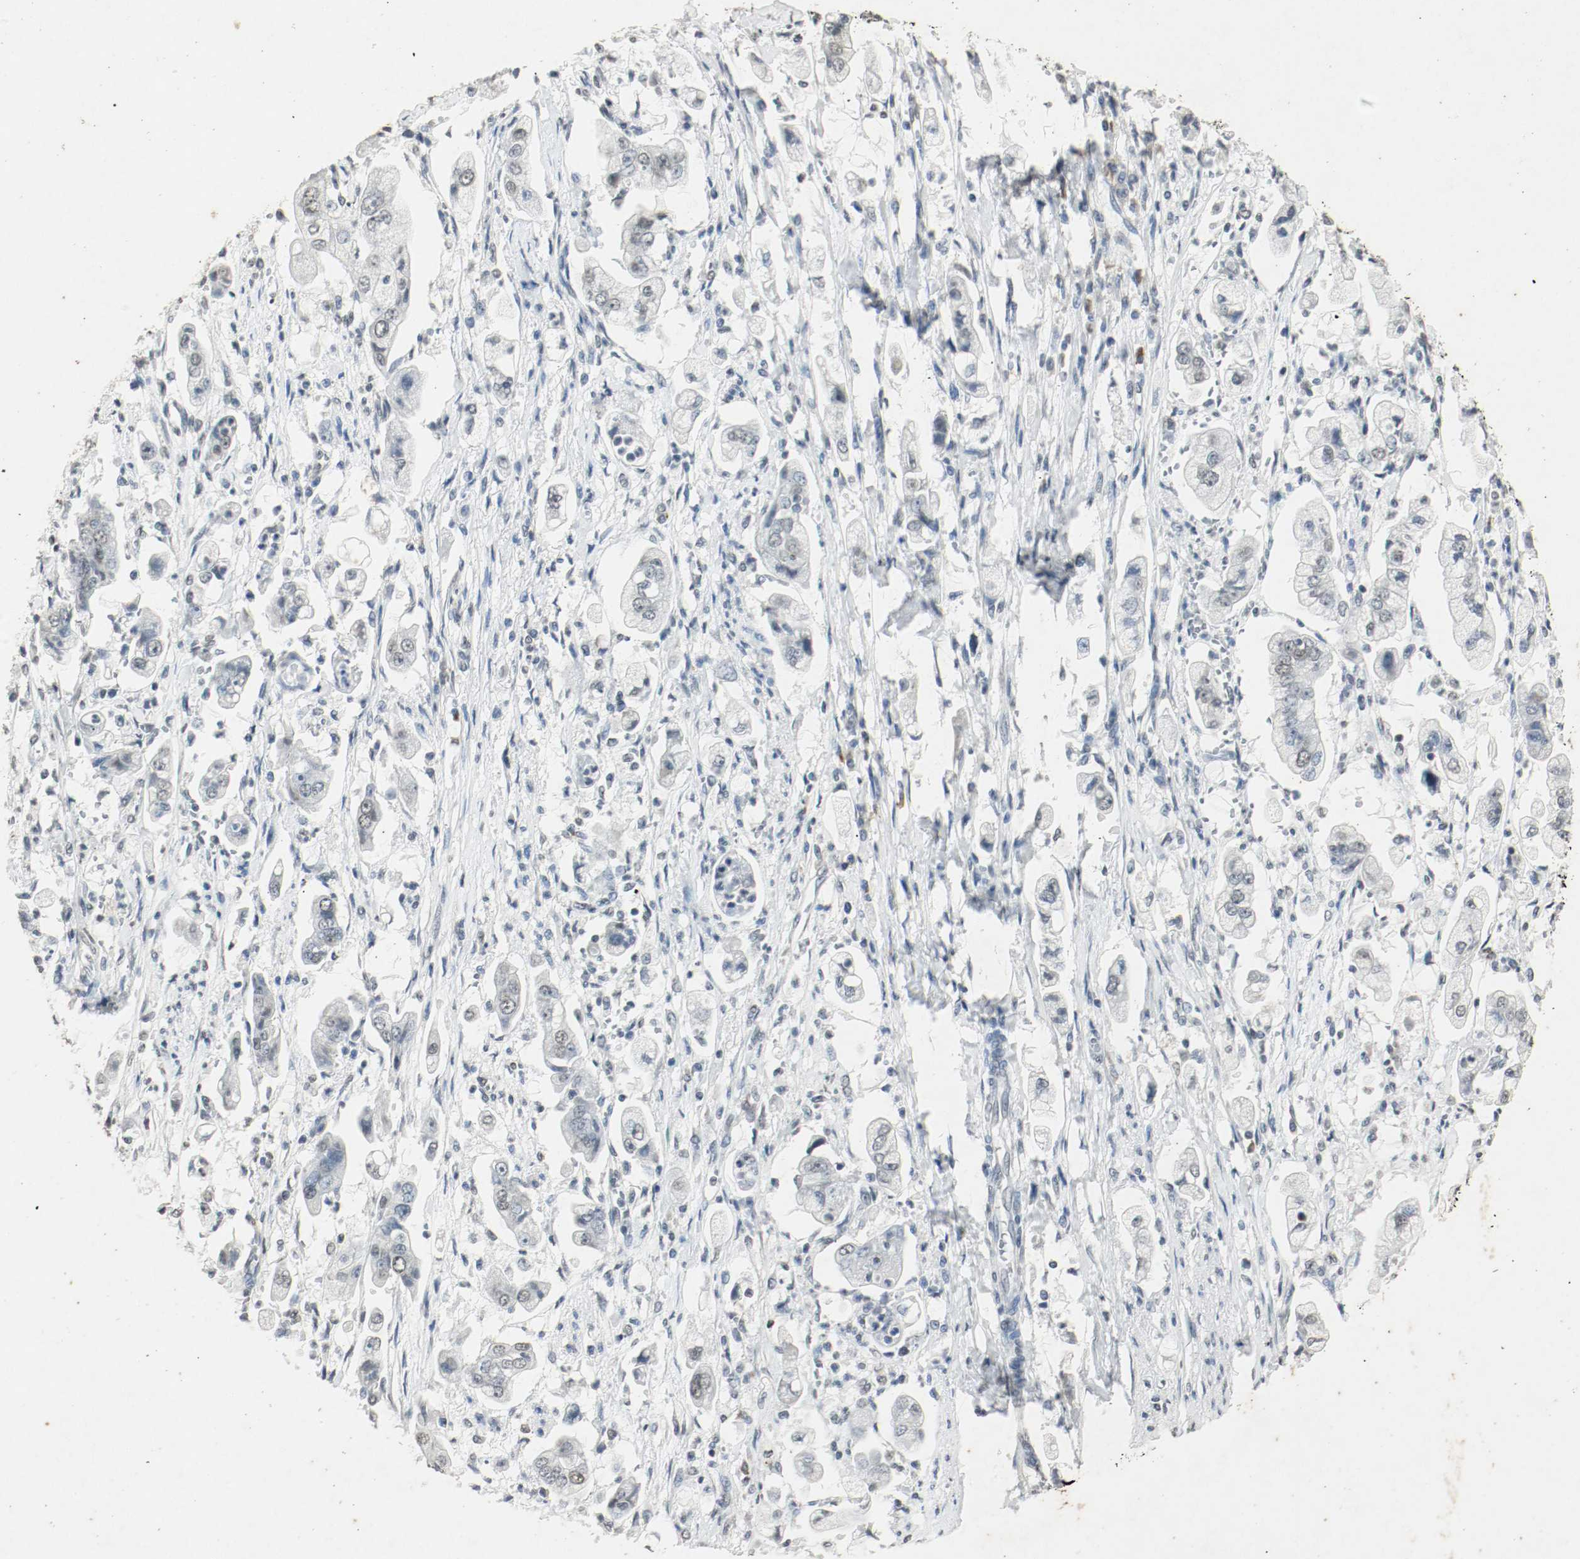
{"staining": {"intensity": "weak", "quantity": ">75%", "location": "nuclear"}, "tissue": "stomach cancer", "cell_type": "Tumor cells", "image_type": "cancer", "snomed": [{"axis": "morphology", "description": "Adenocarcinoma, NOS"}, {"axis": "topography", "description": "Stomach"}], "caption": "High-power microscopy captured an immunohistochemistry (IHC) photomicrograph of stomach cancer (adenocarcinoma), revealing weak nuclear expression in approximately >75% of tumor cells.", "gene": "DNMT1", "patient": {"sex": "male", "age": 62}}